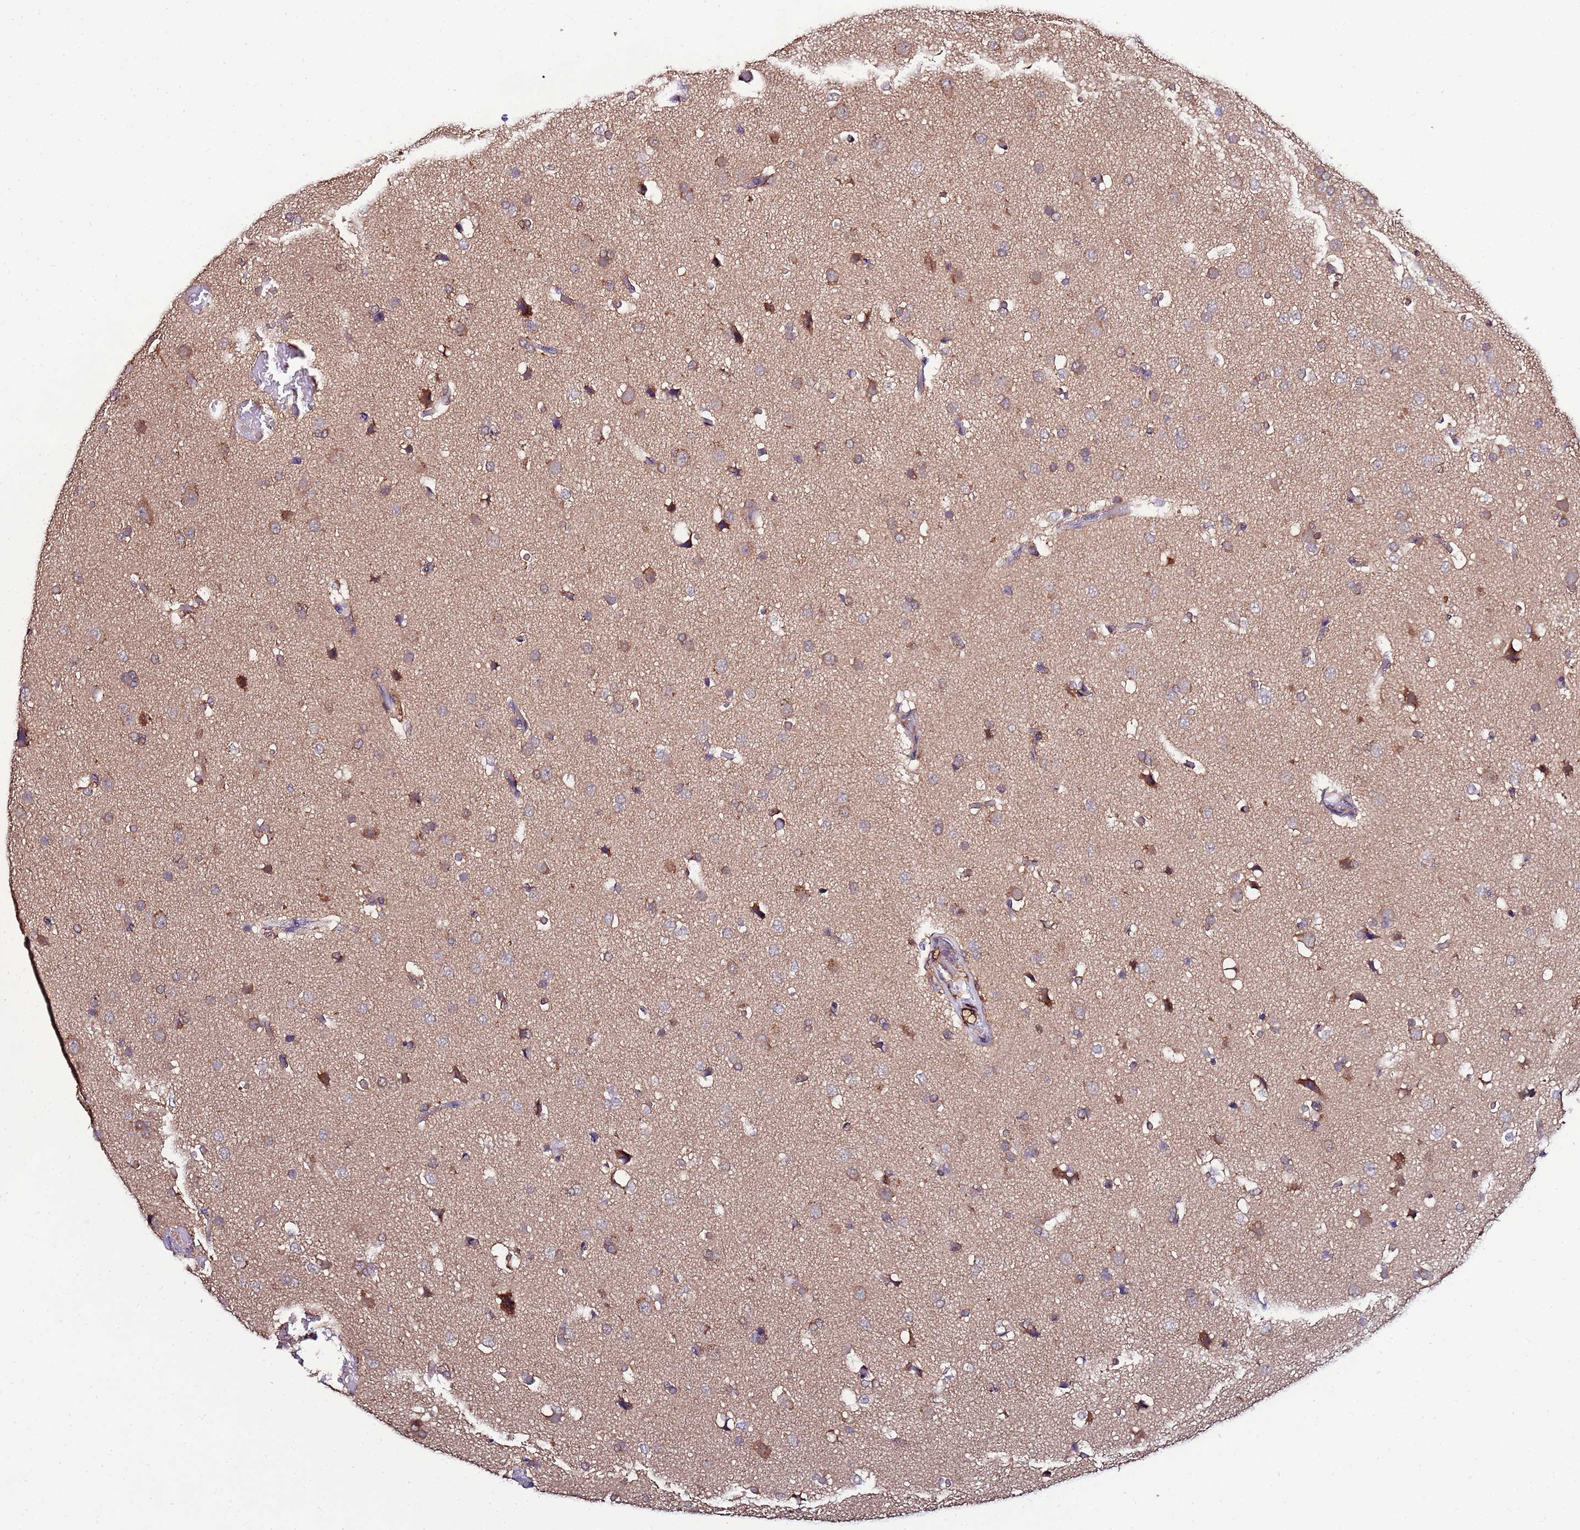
{"staining": {"intensity": "weak", "quantity": "25%-75%", "location": "cytoplasmic/membranous"}, "tissue": "glioma", "cell_type": "Tumor cells", "image_type": "cancer", "snomed": [{"axis": "morphology", "description": "Glioma, malignant, High grade"}, {"axis": "topography", "description": "Cerebral cortex"}], "caption": "High-grade glioma (malignant) stained with a brown dye shows weak cytoplasmic/membranous positive positivity in about 25%-75% of tumor cells.", "gene": "NAXE", "patient": {"sex": "female", "age": 36}}